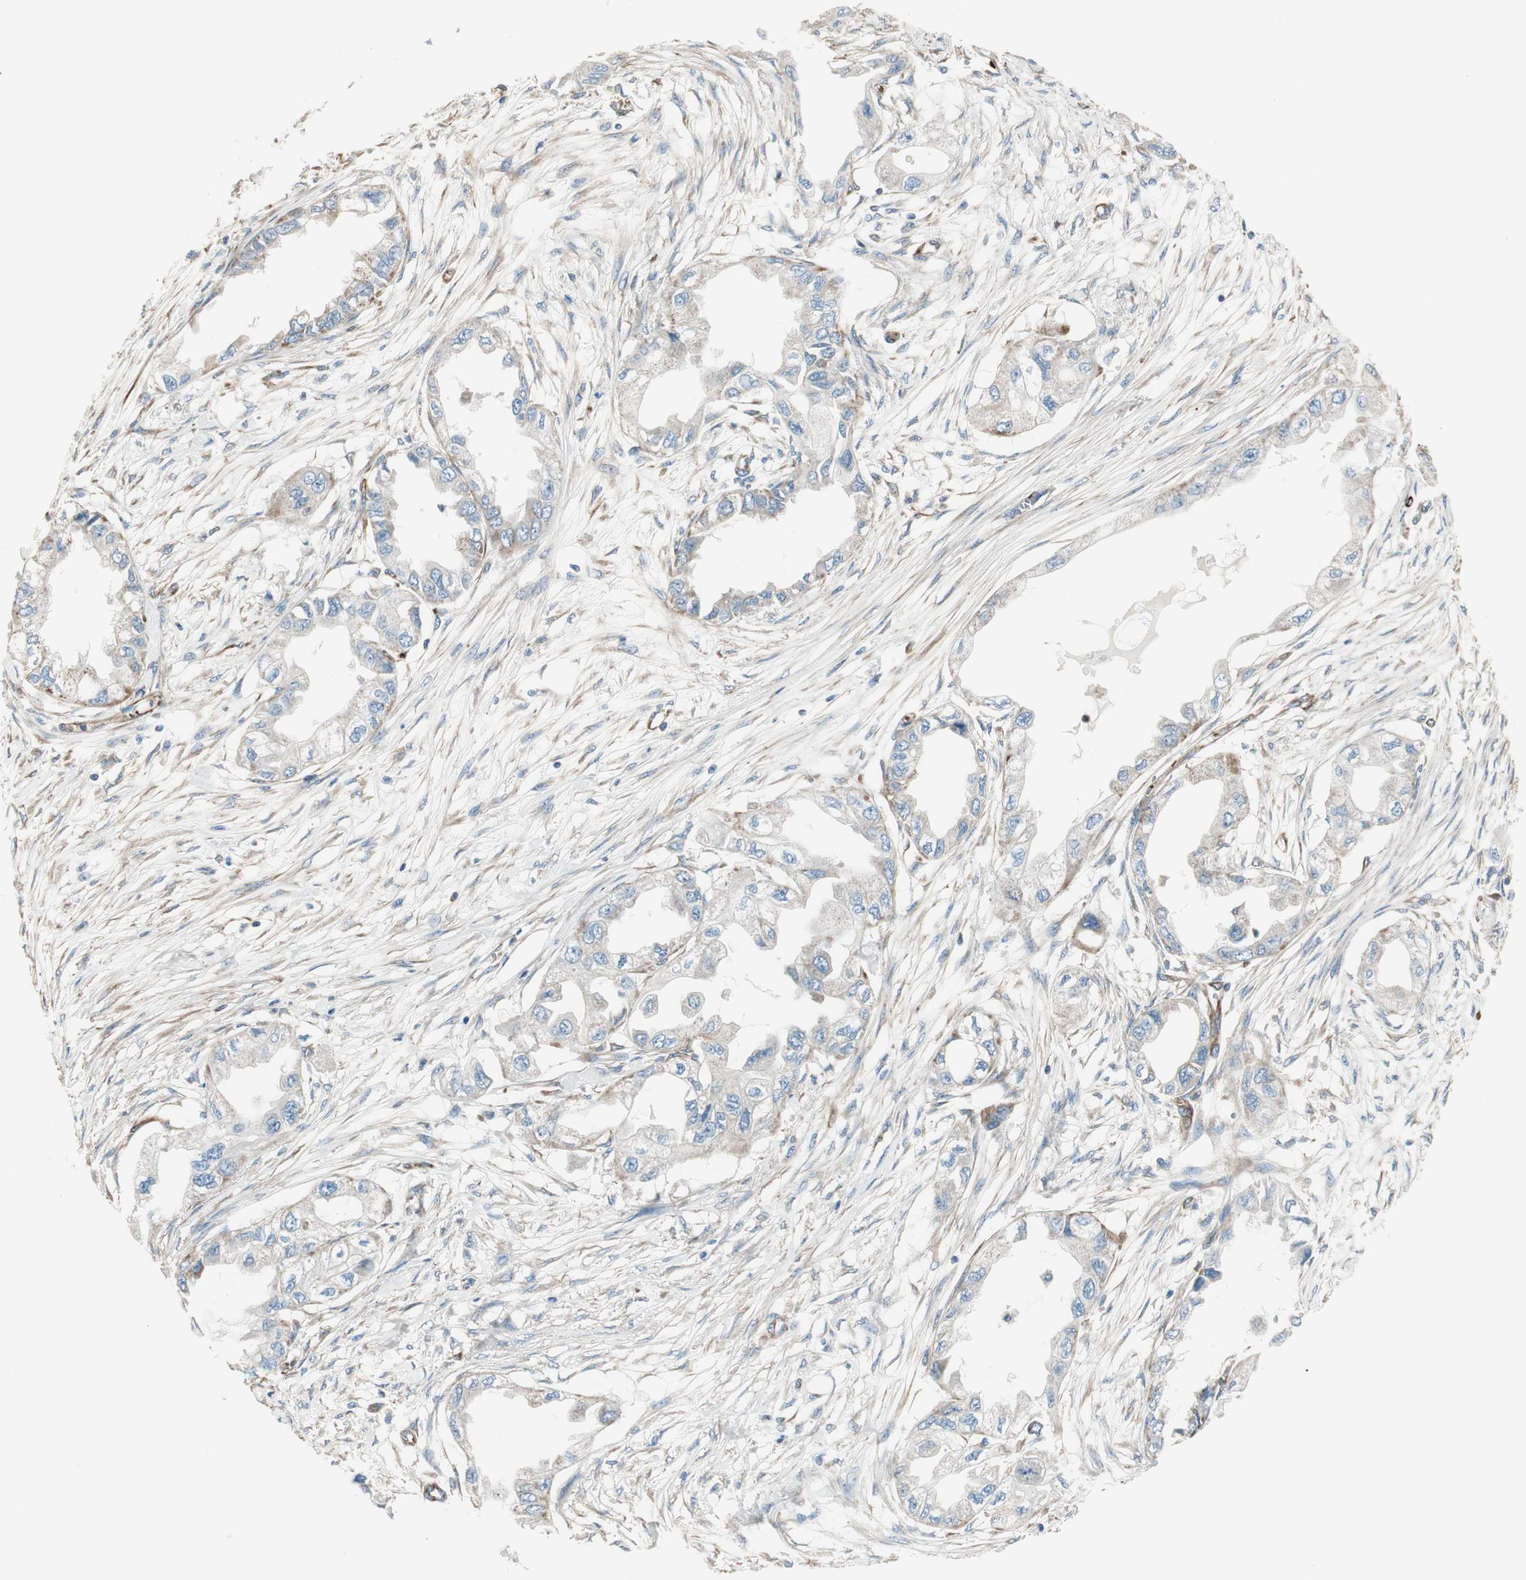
{"staining": {"intensity": "negative", "quantity": "none", "location": "none"}, "tissue": "endometrial cancer", "cell_type": "Tumor cells", "image_type": "cancer", "snomed": [{"axis": "morphology", "description": "Adenocarcinoma, NOS"}, {"axis": "topography", "description": "Endometrium"}], "caption": "This is an immunohistochemistry (IHC) photomicrograph of adenocarcinoma (endometrial). There is no expression in tumor cells.", "gene": "SRCIN1", "patient": {"sex": "female", "age": 67}}